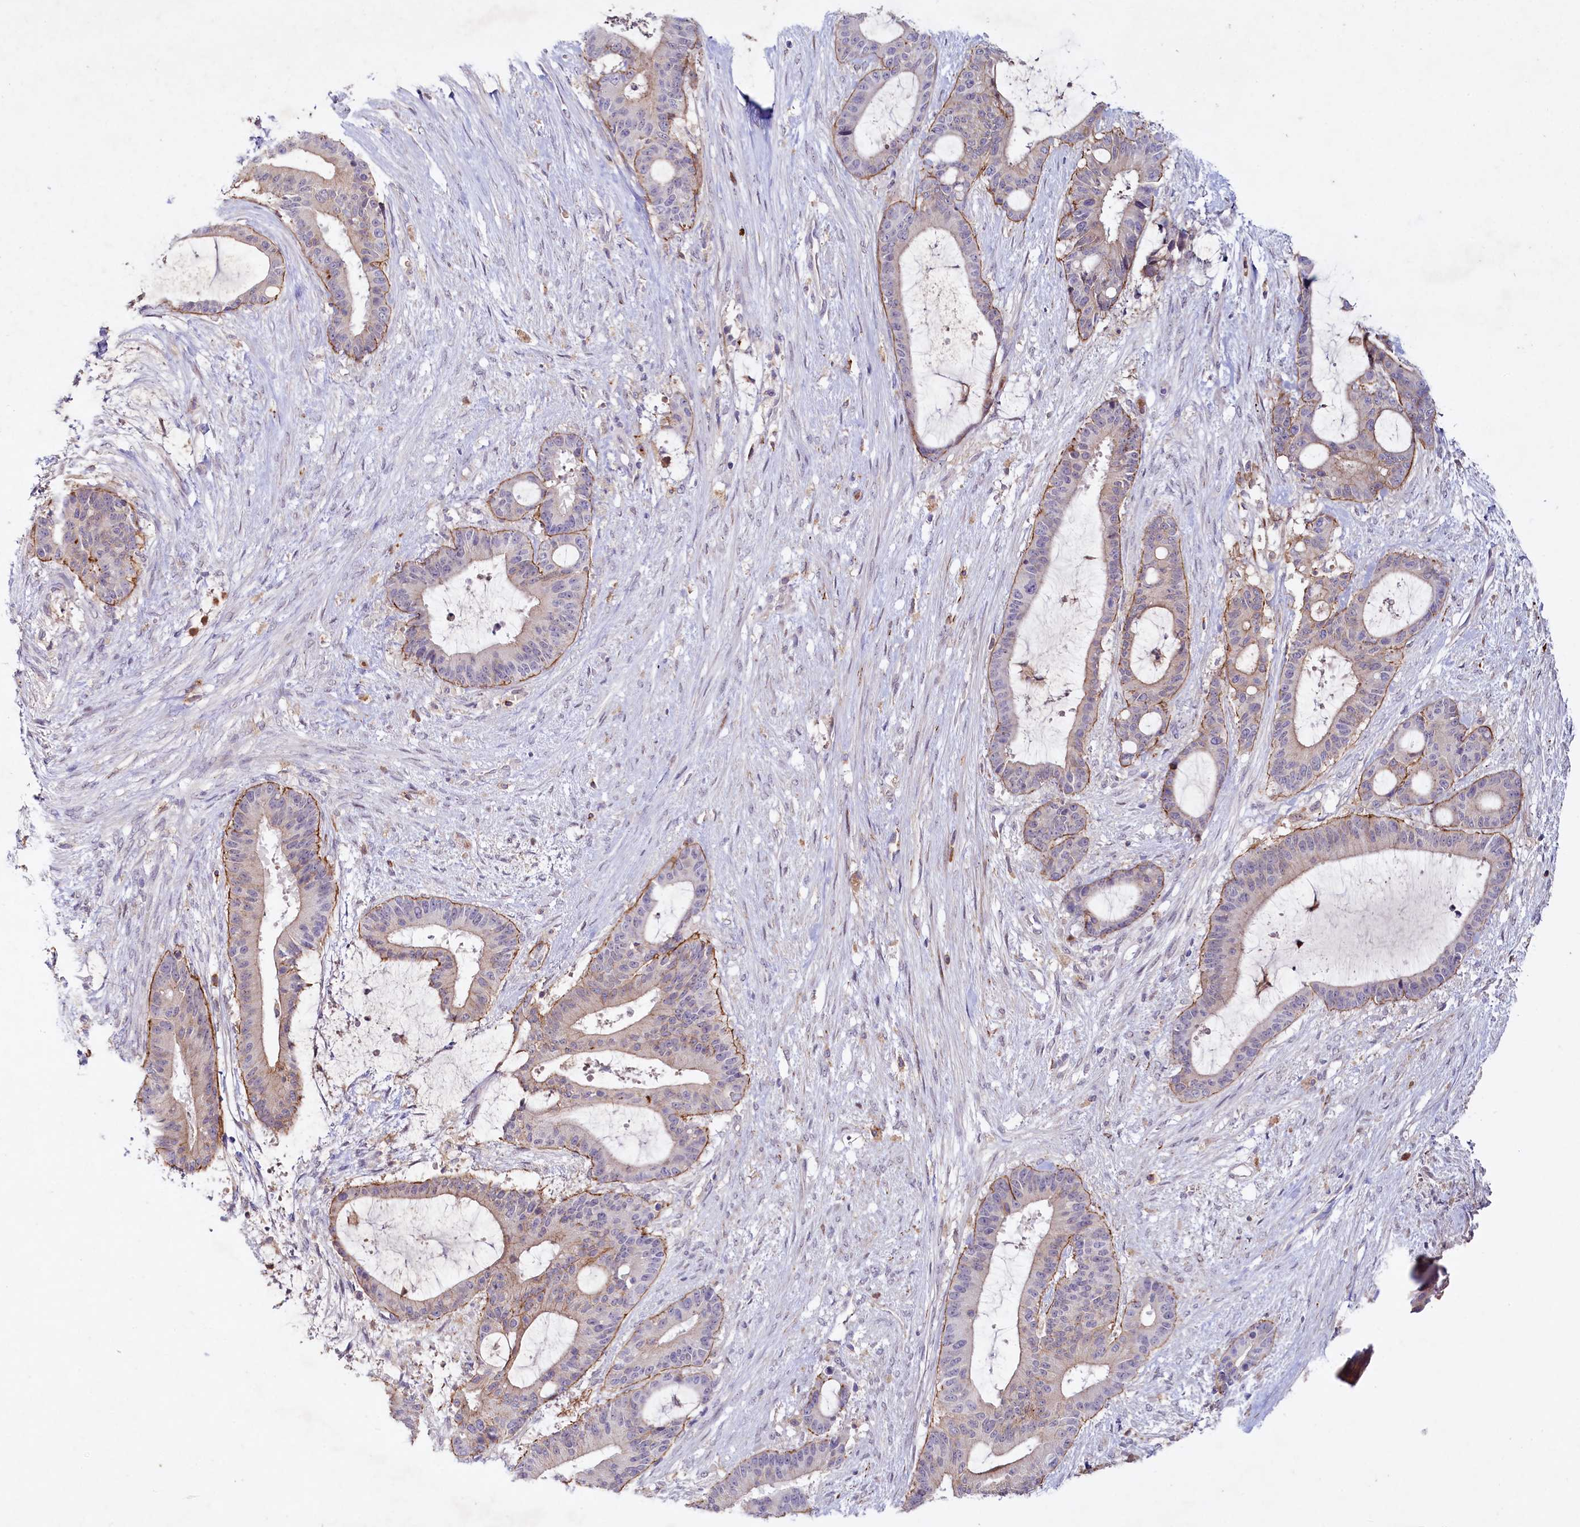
{"staining": {"intensity": "moderate", "quantity": "<25%", "location": "cytoplasmic/membranous"}, "tissue": "liver cancer", "cell_type": "Tumor cells", "image_type": "cancer", "snomed": [{"axis": "morphology", "description": "Normal tissue, NOS"}, {"axis": "morphology", "description": "Cholangiocarcinoma"}, {"axis": "topography", "description": "Liver"}, {"axis": "topography", "description": "Peripheral nerve tissue"}], "caption": "DAB immunohistochemical staining of human cholangiocarcinoma (liver) exhibits moderate cytoplasmic/membranous protein staining in about <25% of tumor cells.", "gene": "ALDH3B1", "patient": {"sex": "female", "age": 73}}